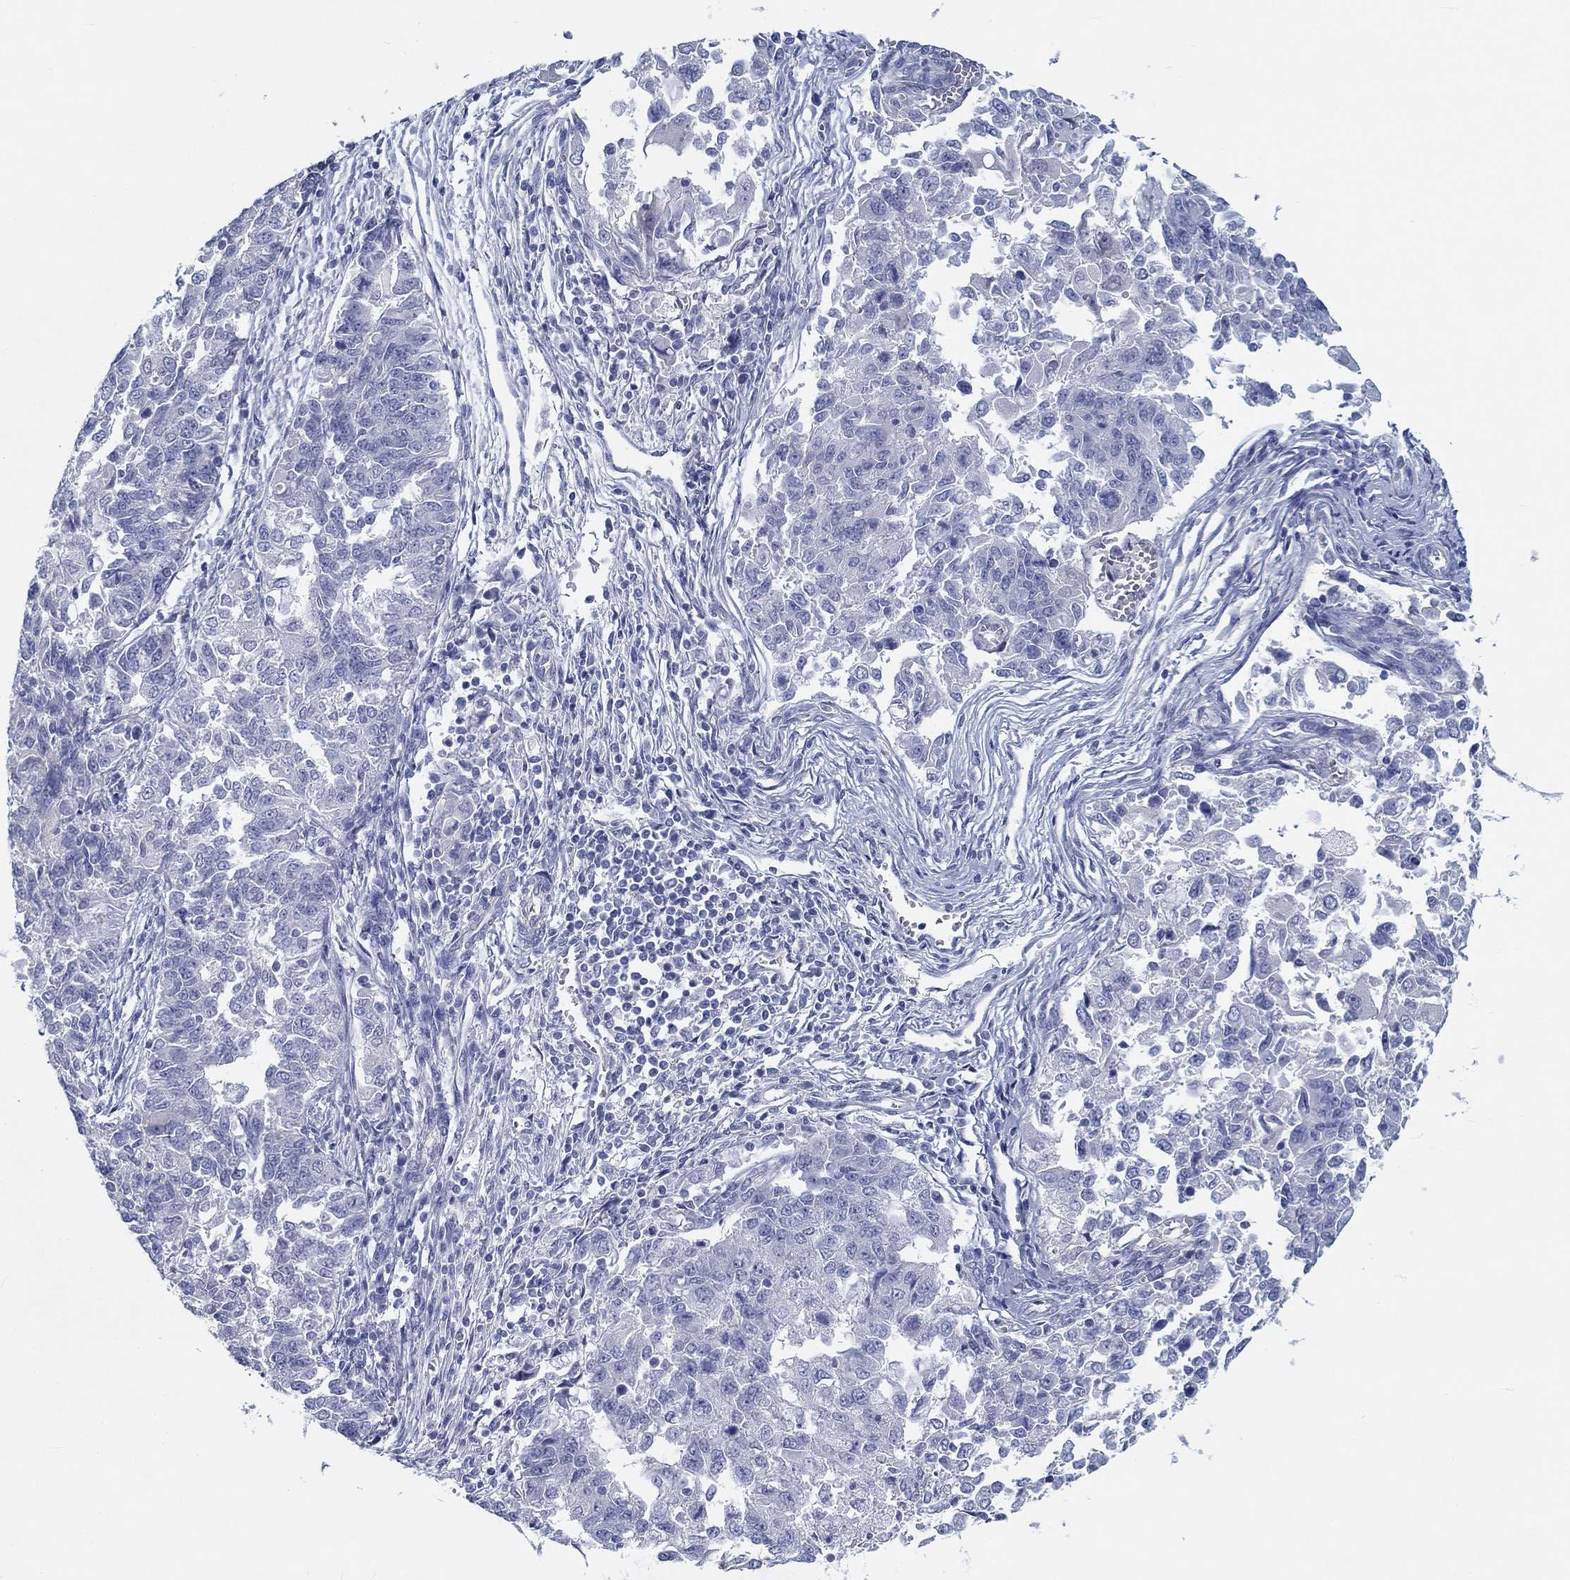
{"staining": {"intensity": "negative", "quantity": "none", "location": "none"}, "tissue": "endometrial cancer", "cell_type": "Tumor cells", "image_type": "cancer", "snomed": [{"axis": "morphology", "description": "Adenocarcinoma, NOS"}, {"axis": "topography", "description": "Endometrium"}], "caption": "The image displays no significant staining in tumor cells of endometrial cancer (adenocarcinoma).", "gene": "CRYGD", "patient": {"sex": "female", "age": 43}}